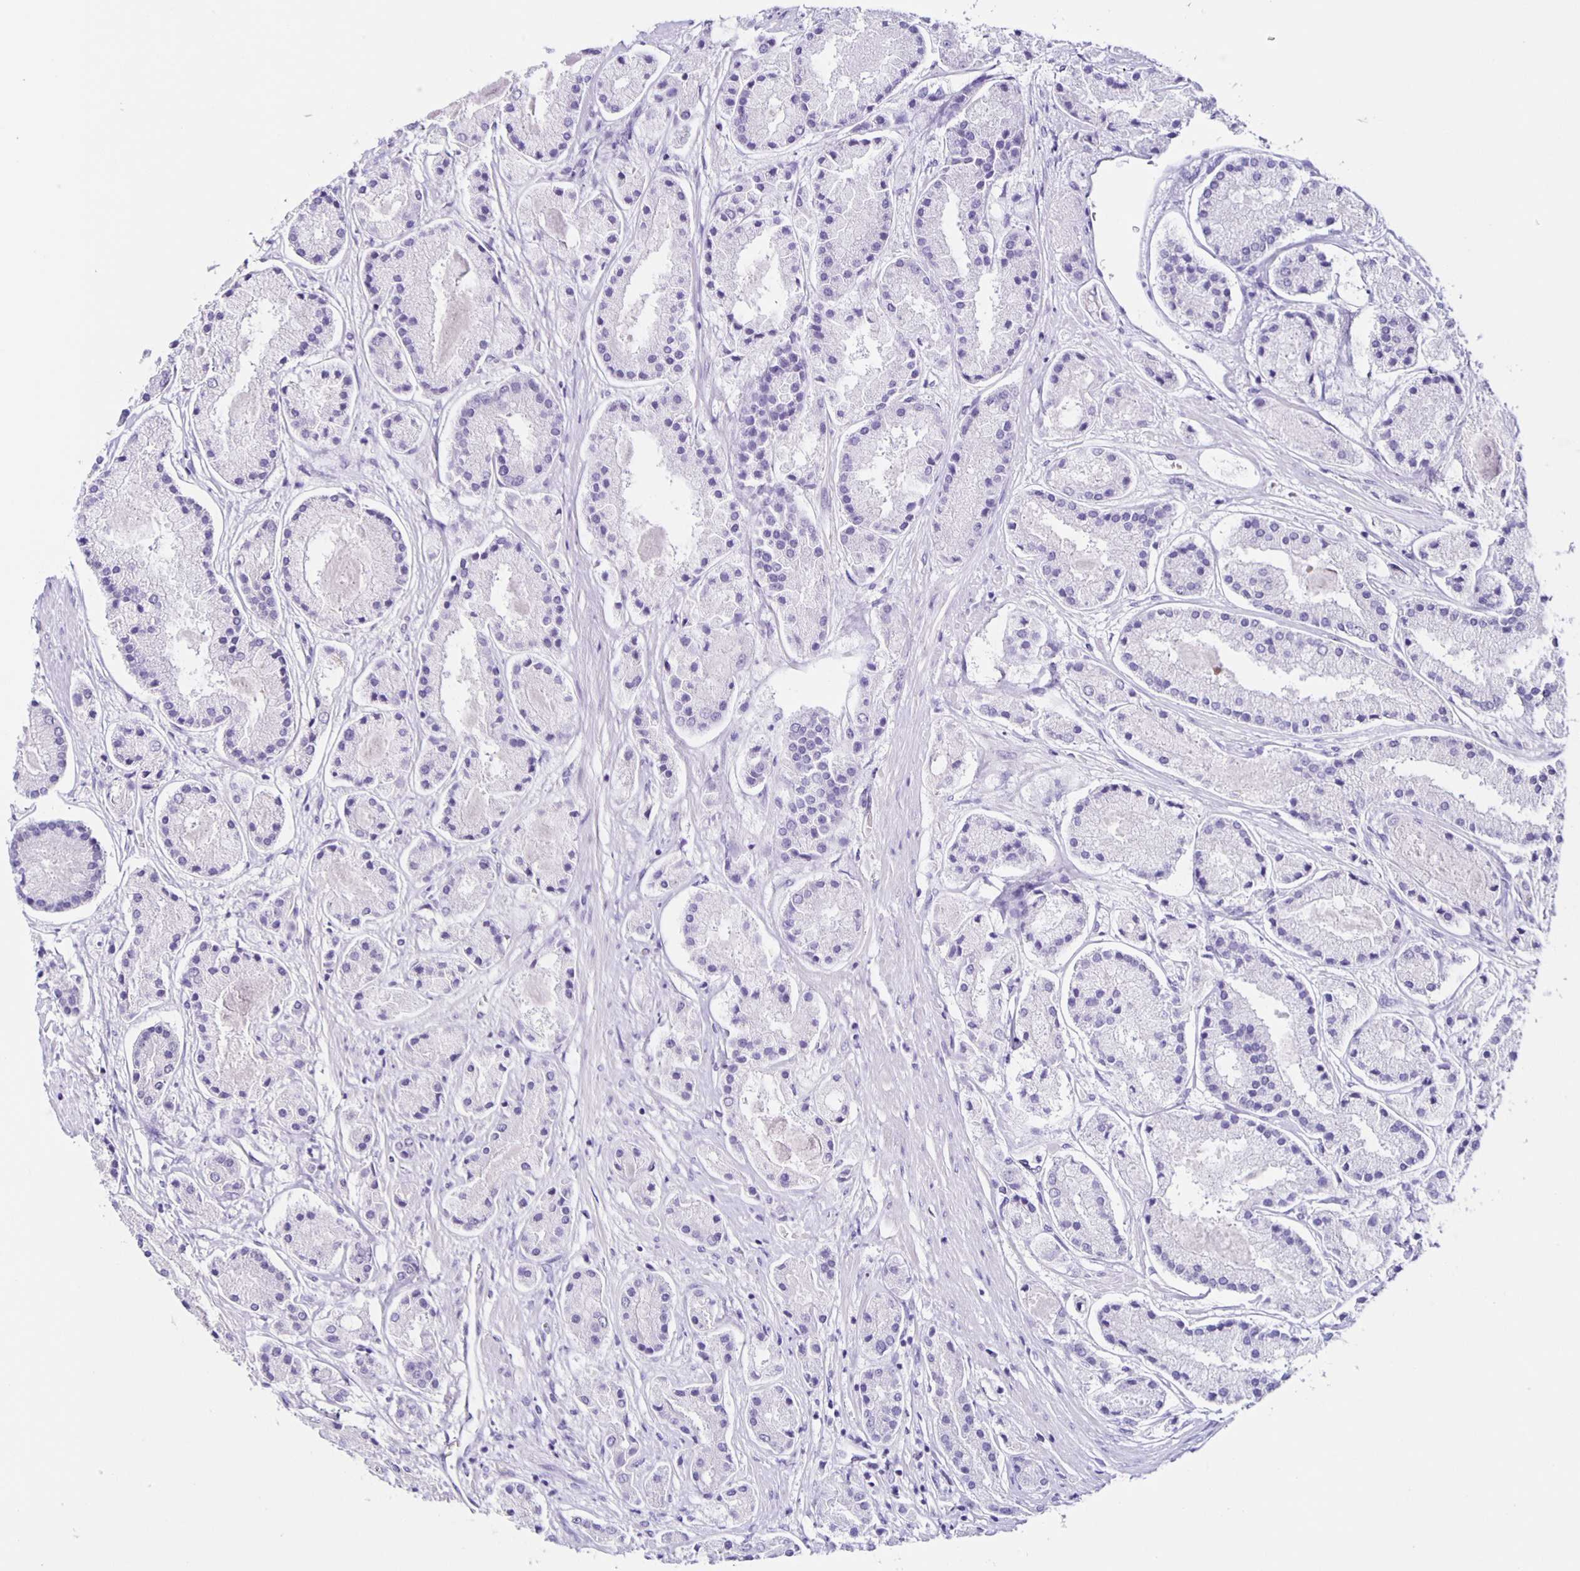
{"staining": {"intensity": "negative", "quantity": "none", "location": "none"}, "tissue": "prostate cancer", "cell_type": "Tumor cells", "image_type": "cancer", "snomed": [{"axis": "morphology", "description": "Adenocarcinoma, High grade"}, {"axis": "topography", "description": "Prostate"}], "caption": "Prostate high-grade adenocarcinoma was stained to show a protein in brown. There is no significant expression in tumor cells. (DAB immunohistochemistry, high magnification).", "gene": "SLC12A3", "patient": {"sex": "male", "age": 67}}